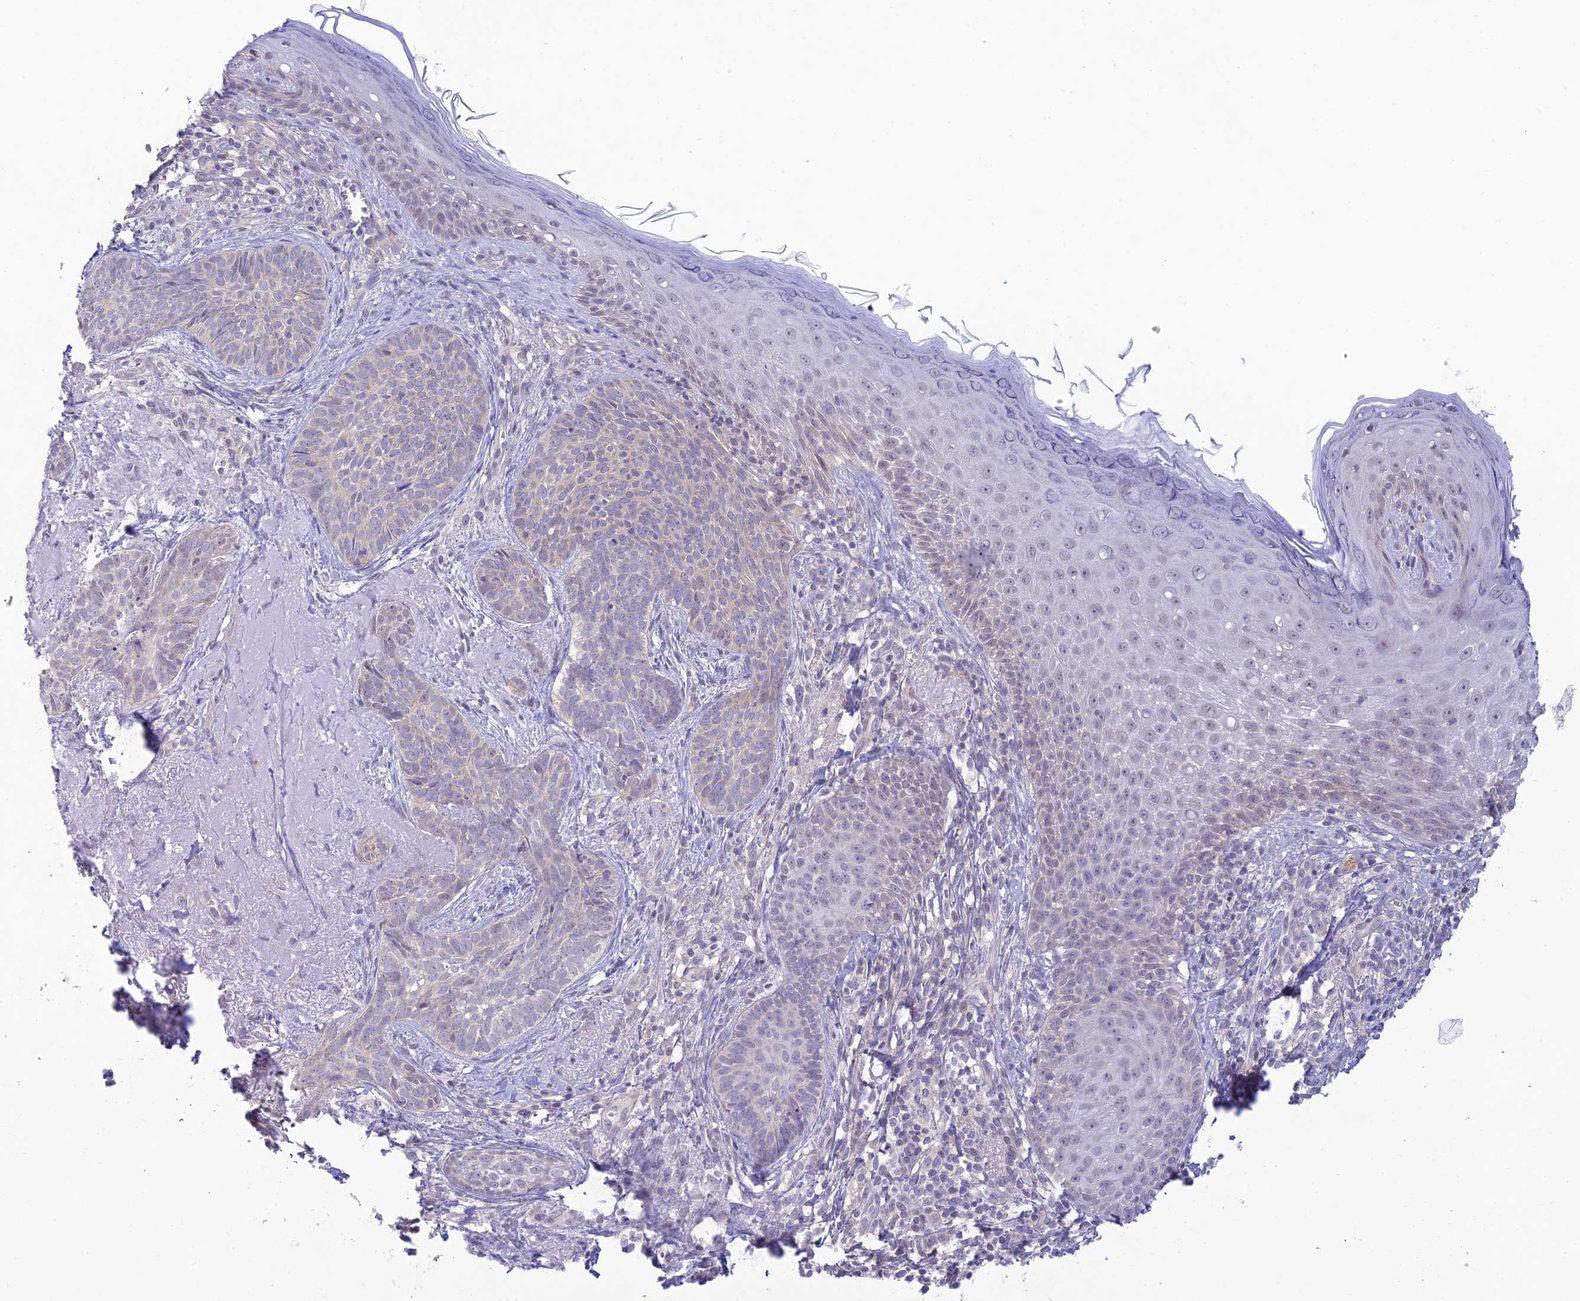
{"staining": {"intensity": "negative", "quantity": "none", "location": "none"}, "tissue": "skin cancer", "cell_type": "Tumor cells", "image_type": "cancer", "snomed": [{"axis": "morphology", "description": "Basal cell carcinoma"}, {"axis": "topography", "description": "Skin"}], "caption": "High magnification brightfield microscopy of skin cancer stained with DAB (brown) and counterstained with hematoxylin (blue): tumor cells show no significant staining. Brightfield microscopy of immunohistochemistry (IHC) stained with DAB (3,3'-diaminobenzidine) (brown) and hematoxylin (blue), captured at high magnification.", "gene": "FBXW4", "patient": {"sex": "female", "age": 76}}